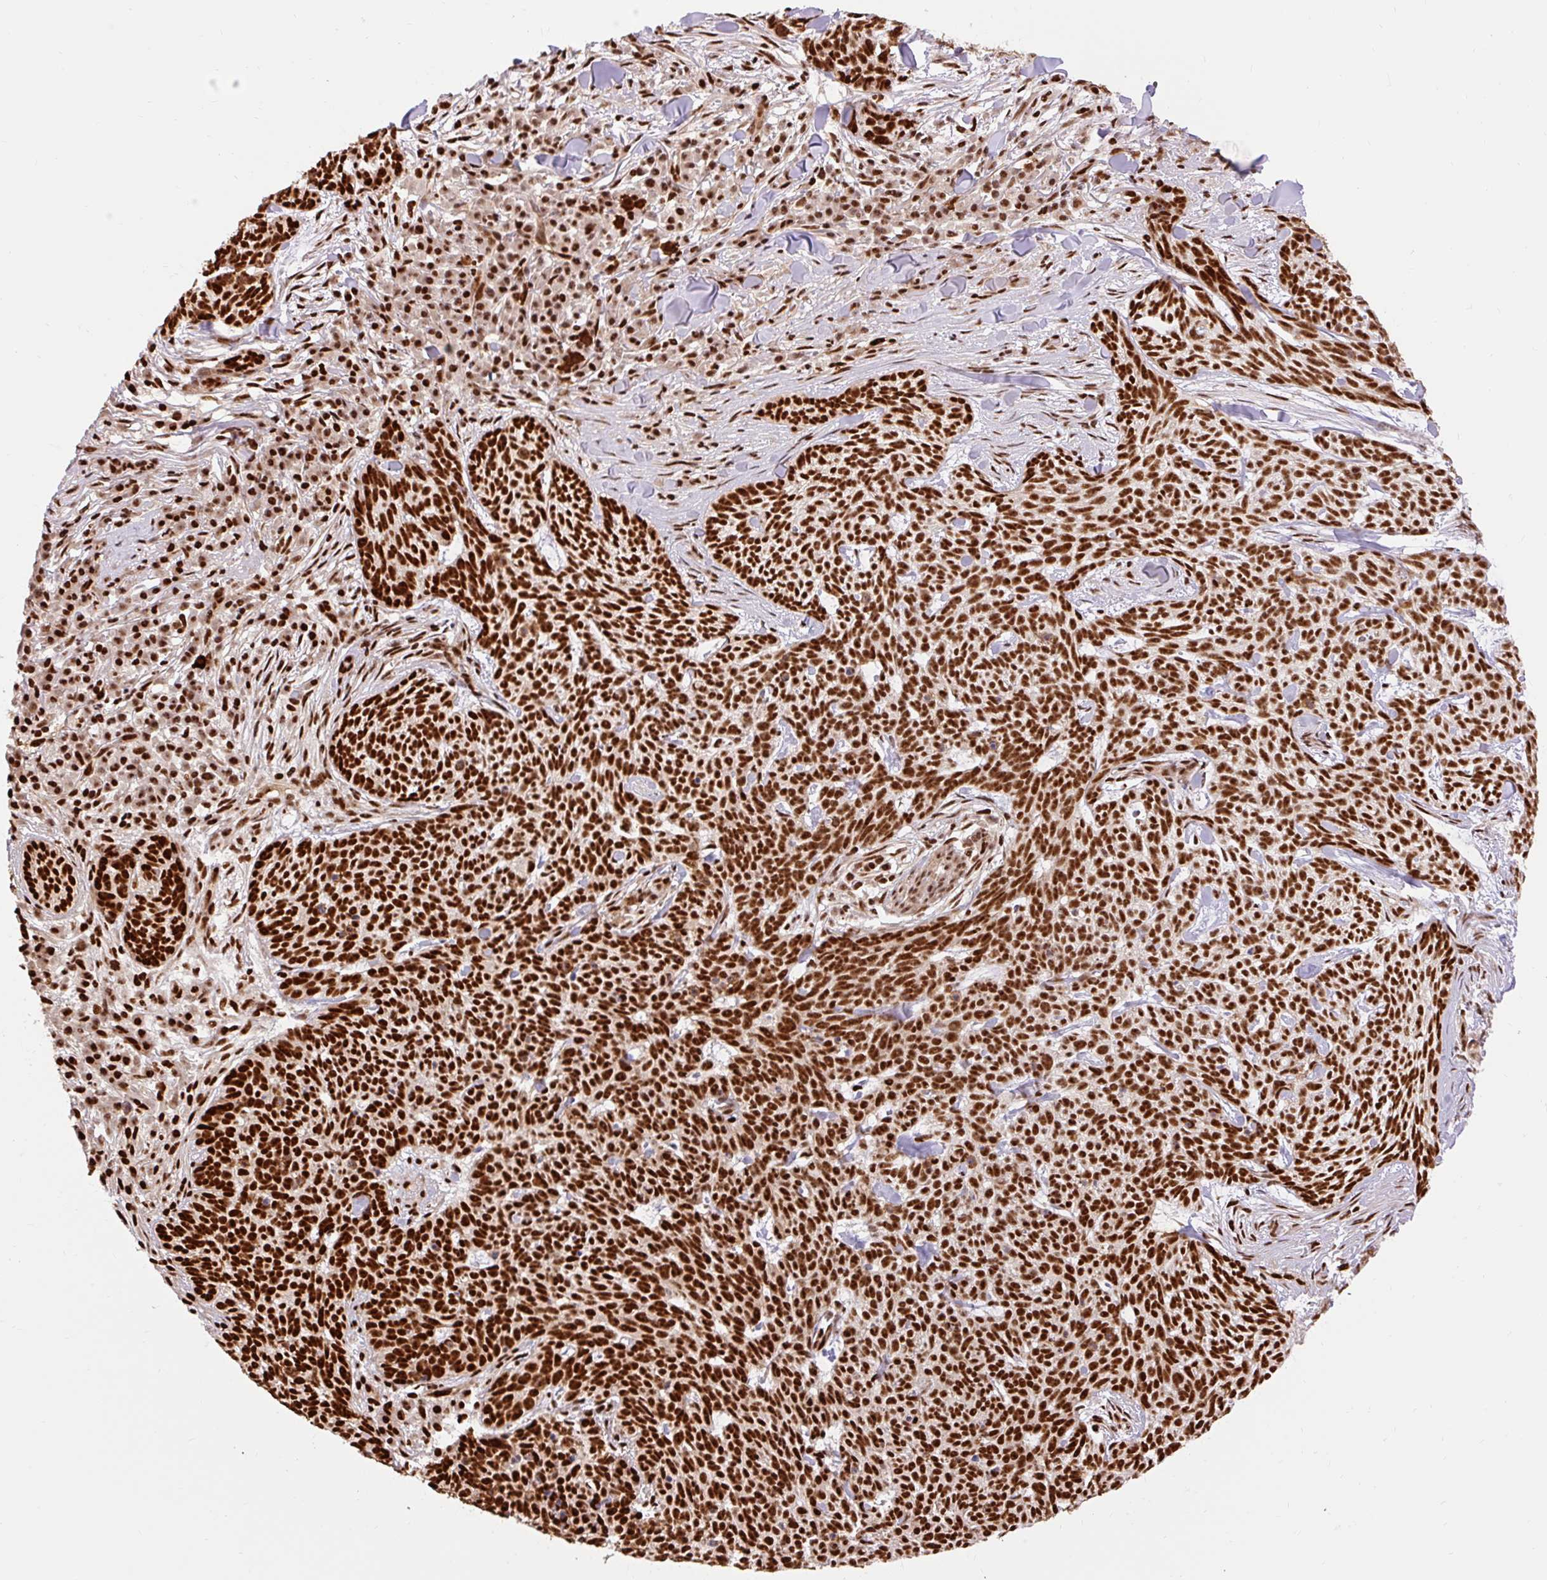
{"staining": {"intensity": "strong", "quantity": ">75%", "location": "nuclear"}, "tissue": "skin cancer", "cell_type": "Tumor cells", "image_type": "cancer", "snomed": [{"axis": "morphology", "description": "Basal cell carcinoma"}, {"axis": "topography", "description": "Skin"}], "caption": "Immunohistochemical staining of human skin cancer demonstrates strong nuclear protein expression in about >75% of tumor cells. (DAB (3,3'-diaminobenzidine) IHC, brown staining for protein, blue staining for nuclei).", "gene": "MECOM", "patient": {"sex": "female", "age": 93}}